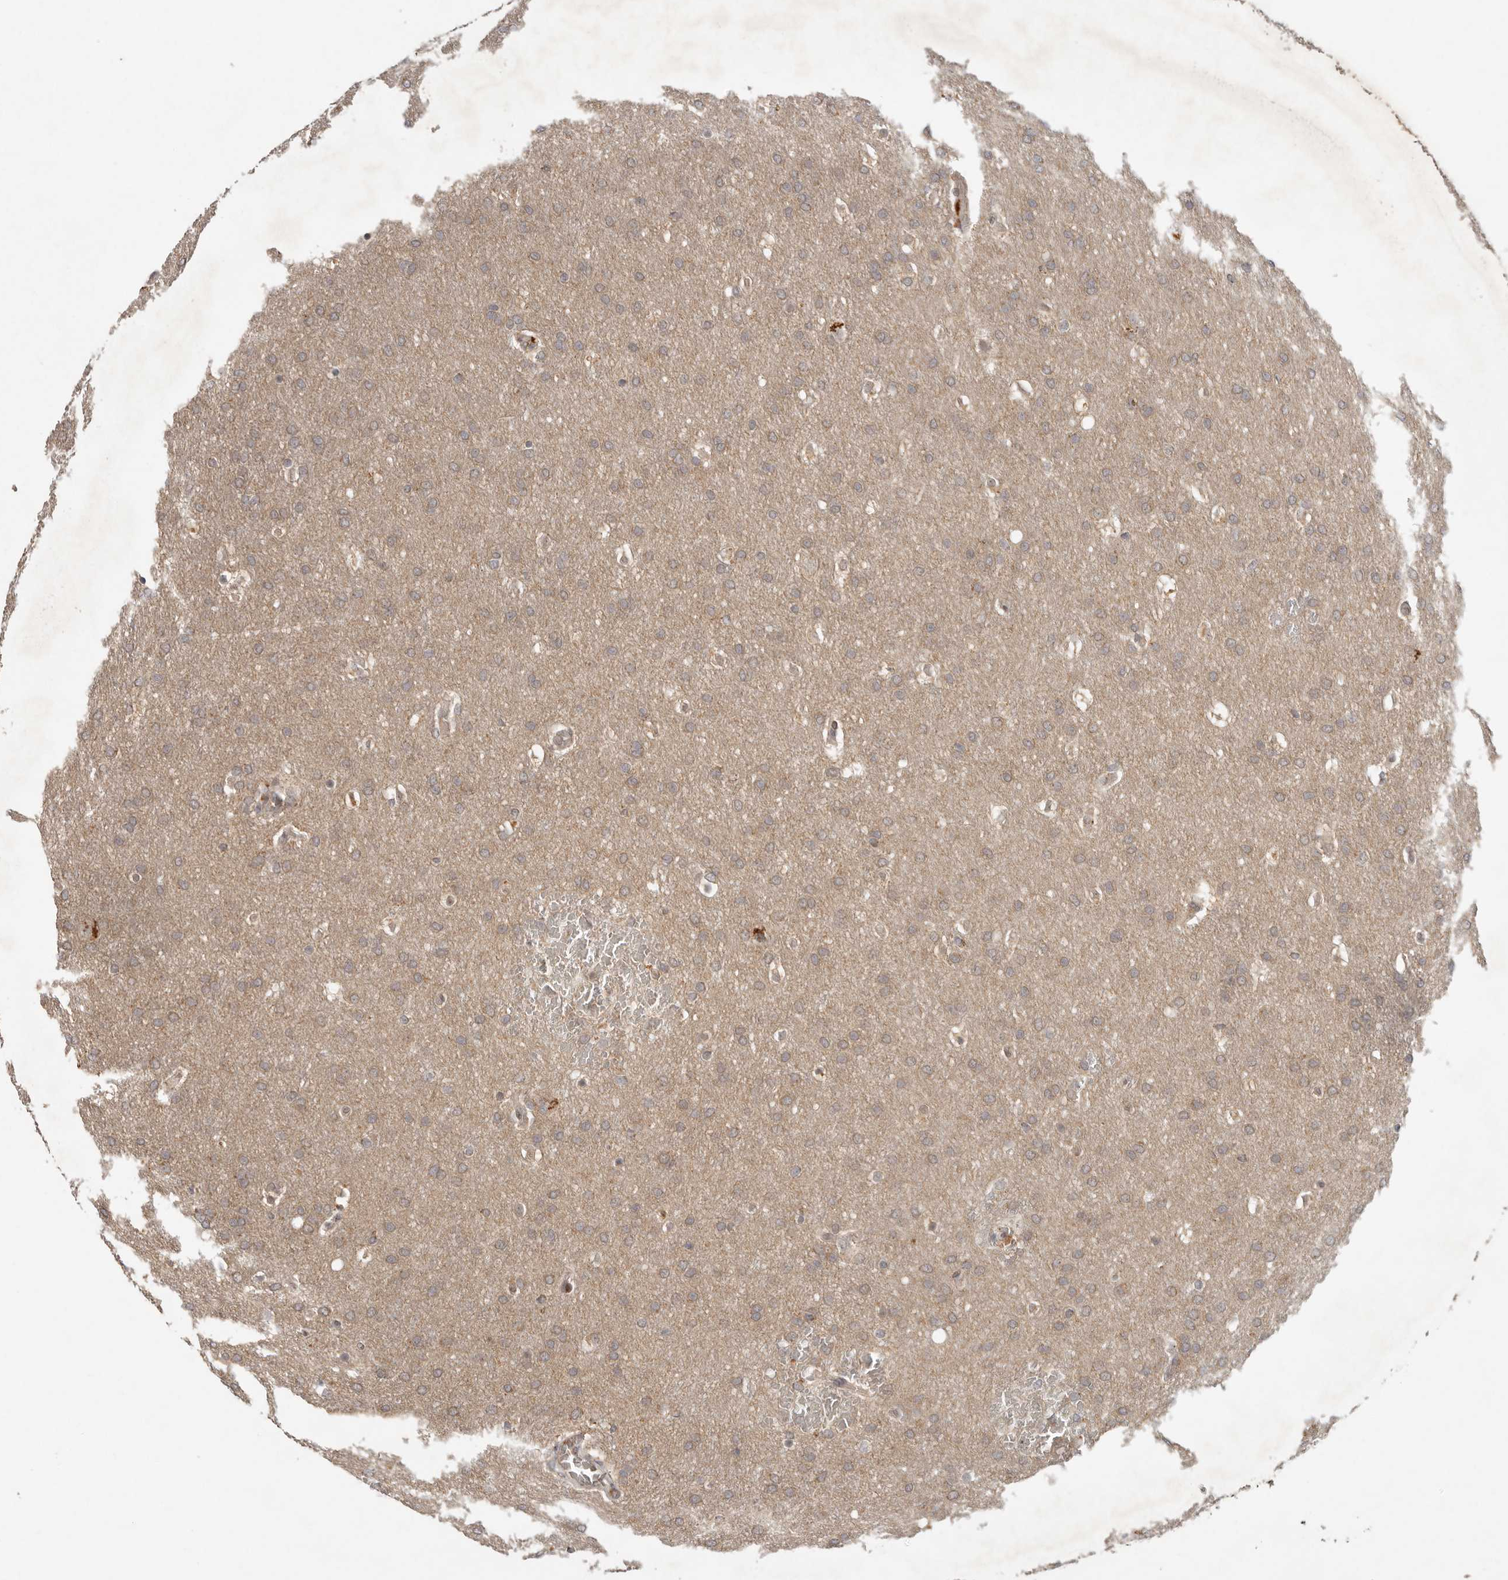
{"staining": {"intensity": "weak", "quantity": ">75%", "location": "cytoplasmic/membranous"}, "tissue": "glioma", "cell_type": "Tumor cells", "image_type": "cancer", "snomed": [{"axis": "morphology", "description": "Glioma, malignant, Low grade"}, {"axis": "topography", "description": "Brain"}], "caption": "Malignant low-grade glioma tissue shows weak cytoplasmic/membranous staining in approximately >75% of tumor cells The protein is stained brown, and the nuclei are stained in blue (DAB IHC with brightfield microscopy, high magnification).", "gene": "LRRC75A", "patient": {"sex": "female", "age": 37}}